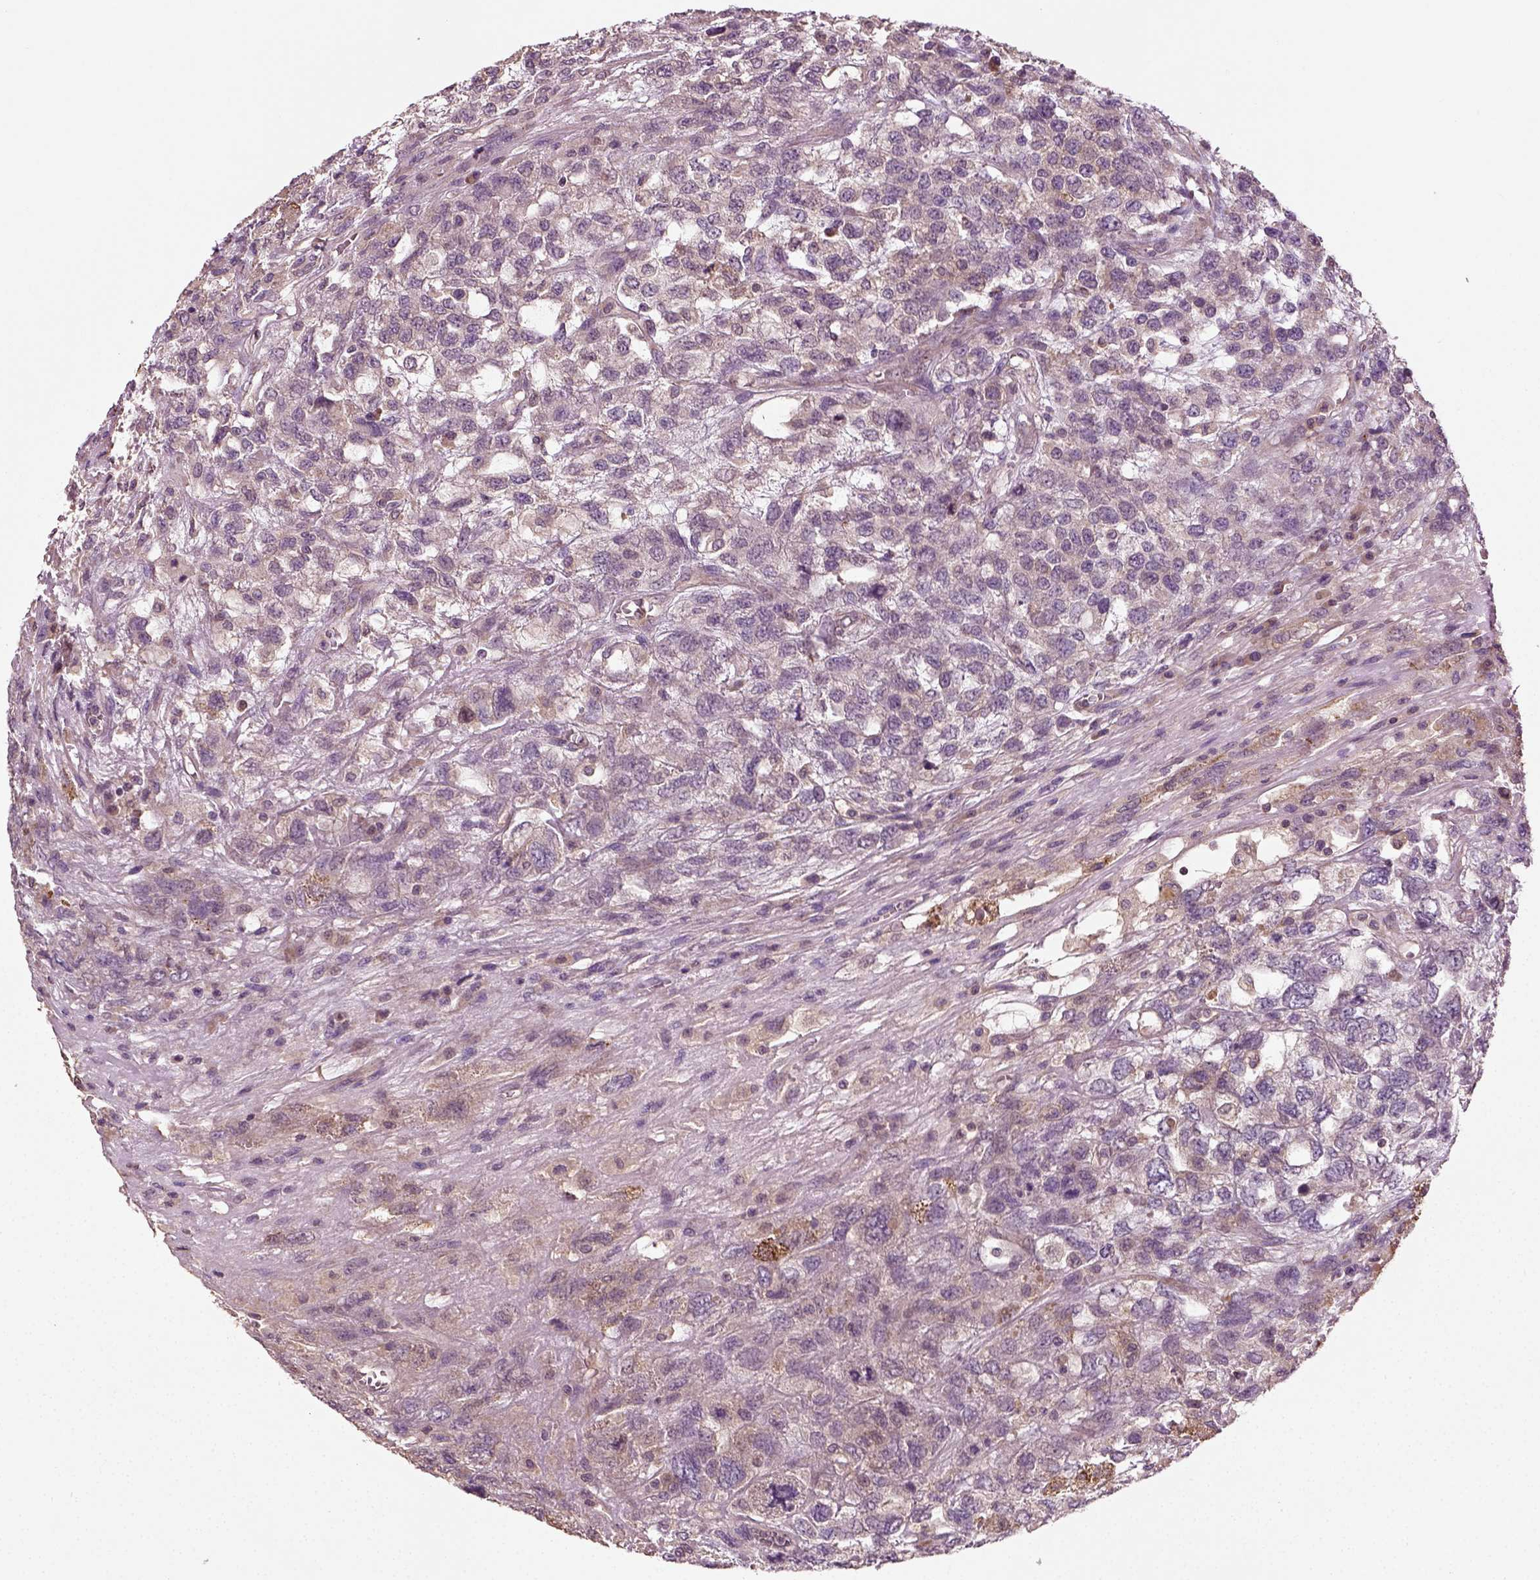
{"staining": {"intensity": "moderate", "quantity": "<25%", "location": "cytoplasmic/membranous"}, "tissue": "testis cancer", "cell_type": "Tumor cells", "image_type": "cancer", "snomed": [{"axis": "morphology", "description": "Seminoma, NOS"}, {"axis": "topography", "description": "Testis"}], "caption": "Human seminoma (testis) stained with a protein marker shows moderate staining in tumor cells.", "gene": "ERV3-1", "patient": {"sex": "male", "age": 52}}